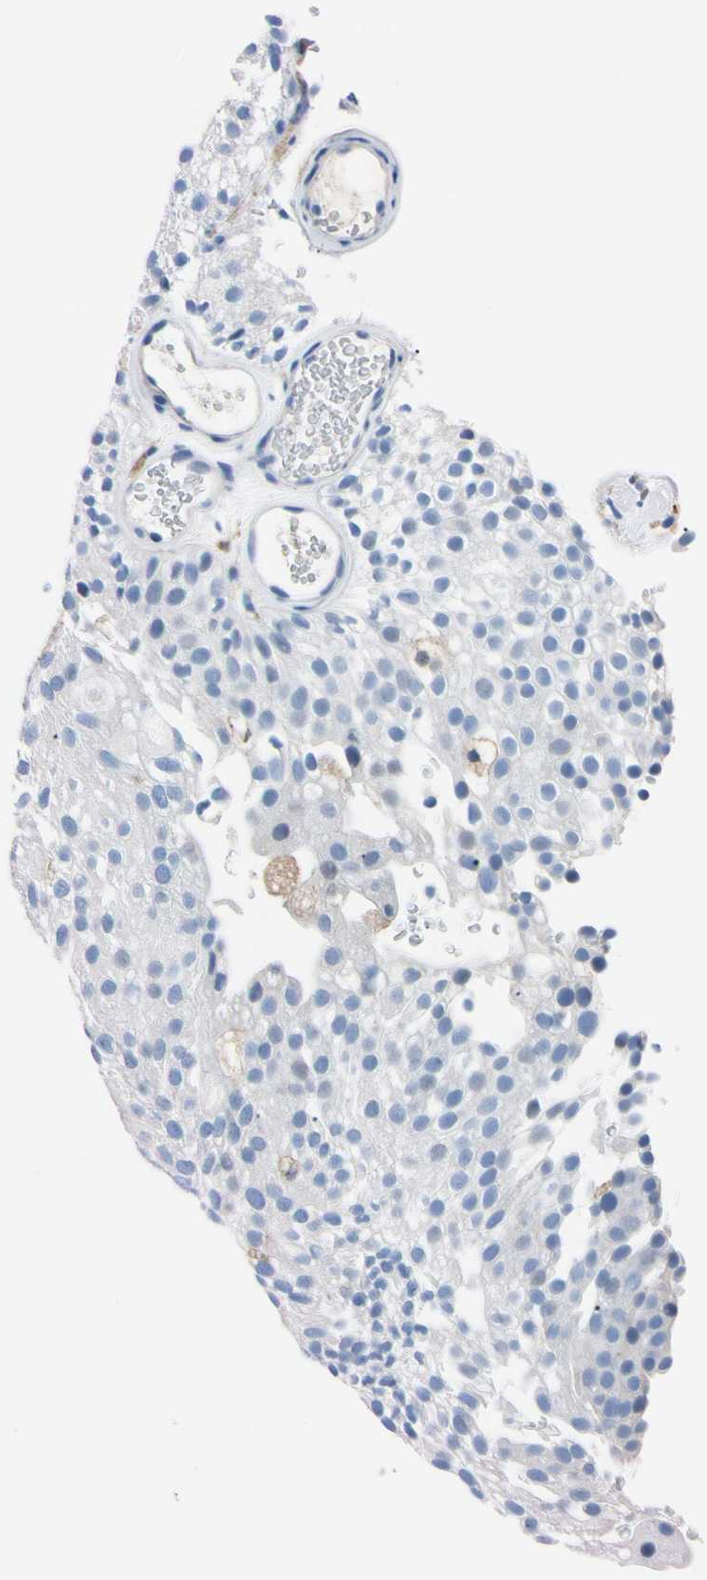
{"staining": {"intensity": "negative", "quantity": "none", "location": "none"}, "tissue": "urothelial cancer", "cell_type": "Tumor cells", "image_type": "cancer", "snomed": [{"axis": "morphology", "description": "Urothelial carcinoma, Low grade"}, {"axis": "topography", "description": "Urinary bladder"}], "caption": "This is an immunohistochemistry (IHC) micrograph of low-grade urothelial carcinoma. There is no positivity in tumor cells.", "gene": "NCF4", "patient": {"sex": "male", "age": 78}}